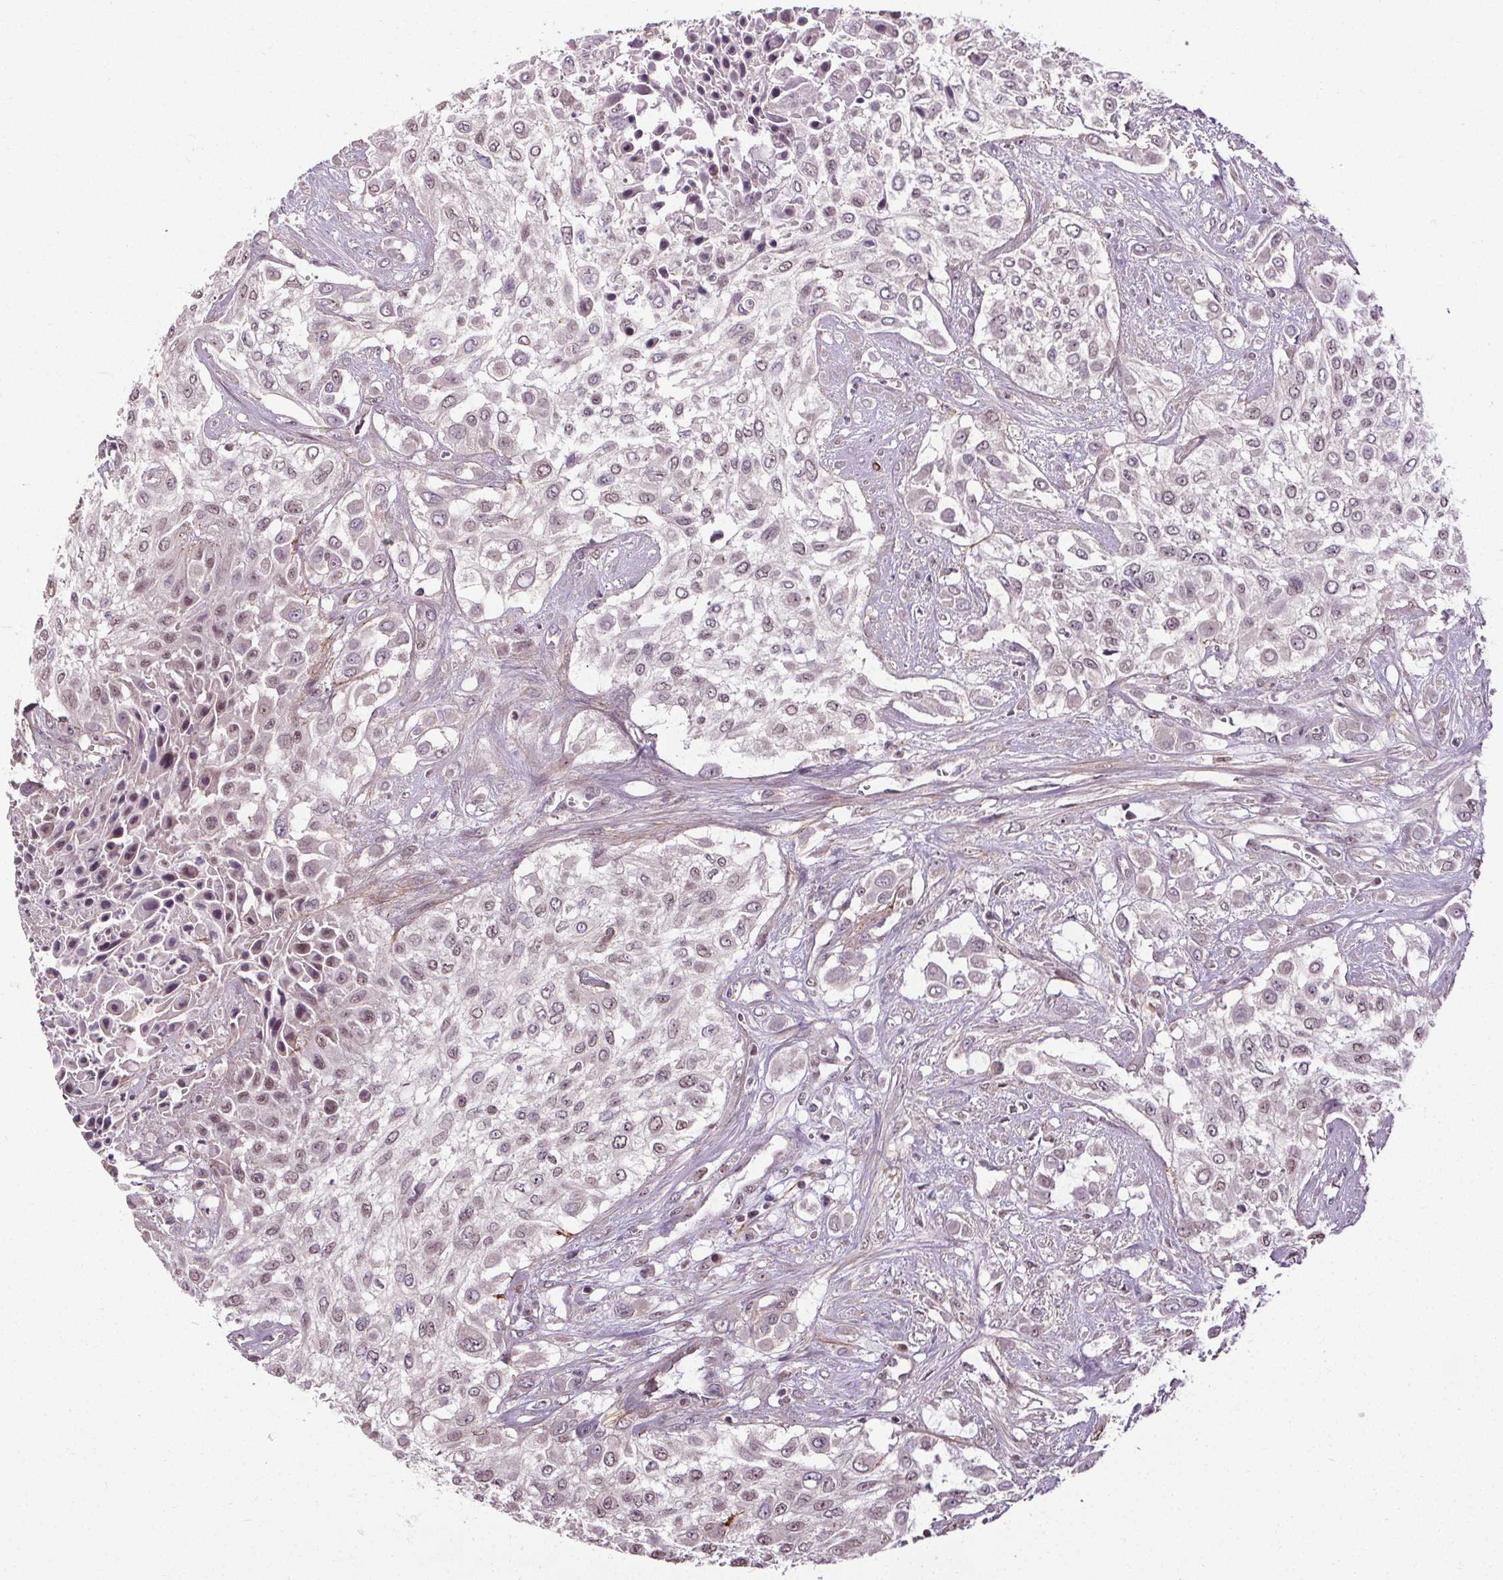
{"staining": {"intensity": "weak", "quantity": "<25%", "location": "nuclear"}, "tissue": "urothelial cancer", "cell_type": "Tumor cells", "image_type": "cancer", "snomed": [{"axis": "morphology", "description": "Urothelial carcinoma, High grade"}, {"axis": "topography", "description": "Urinary bladder"}], "caption": "A high-resolution histopathology image shows immunohistochemistry staining of high-grade urothelial carcinoma, which reveals no significant expression in tumor cells.", "gene": "KIAA0232", "patient": {"sex": "male", "age": 57}}